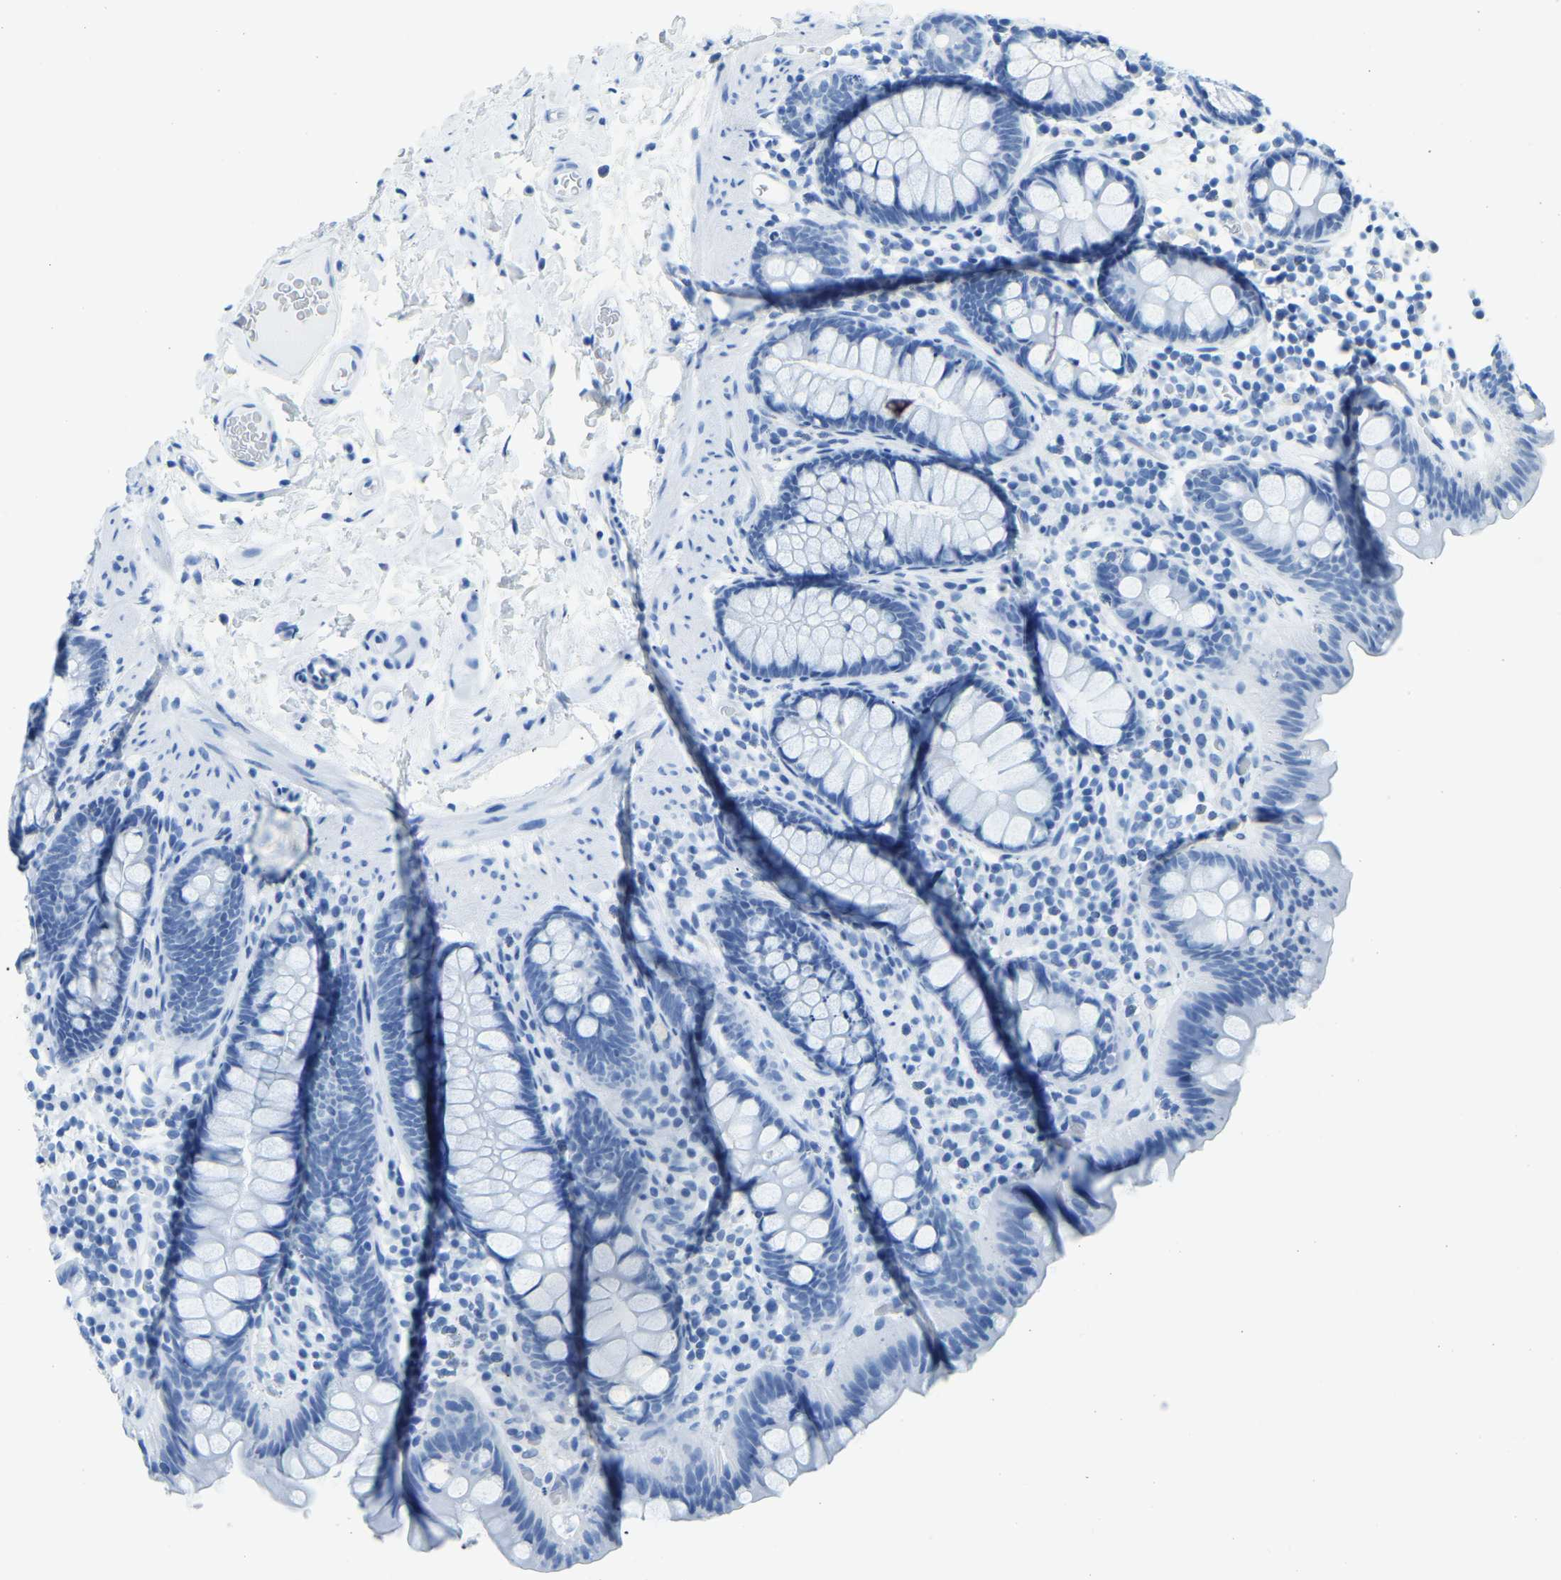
{"staining": {"intensity": "negative", "quantity": "none", "location": "none"}, "tissue": "colon", "cell_type": "Endothelial cells", "image_type": "normal", "snomed": [{"axis": "morphology", "description": "Normal tissue, NOS"}, {"axis": "topography", "description": "Colon"}], "caption": "Colon was stained to show a protein in brown. There is no significant expression in endothelial cells. The staining is performed using DAB brown chromogen with nuclei counter-stained in using hematoxylin.", "gene": "NANS", "patient": {"sex": "female", "age": 80}}